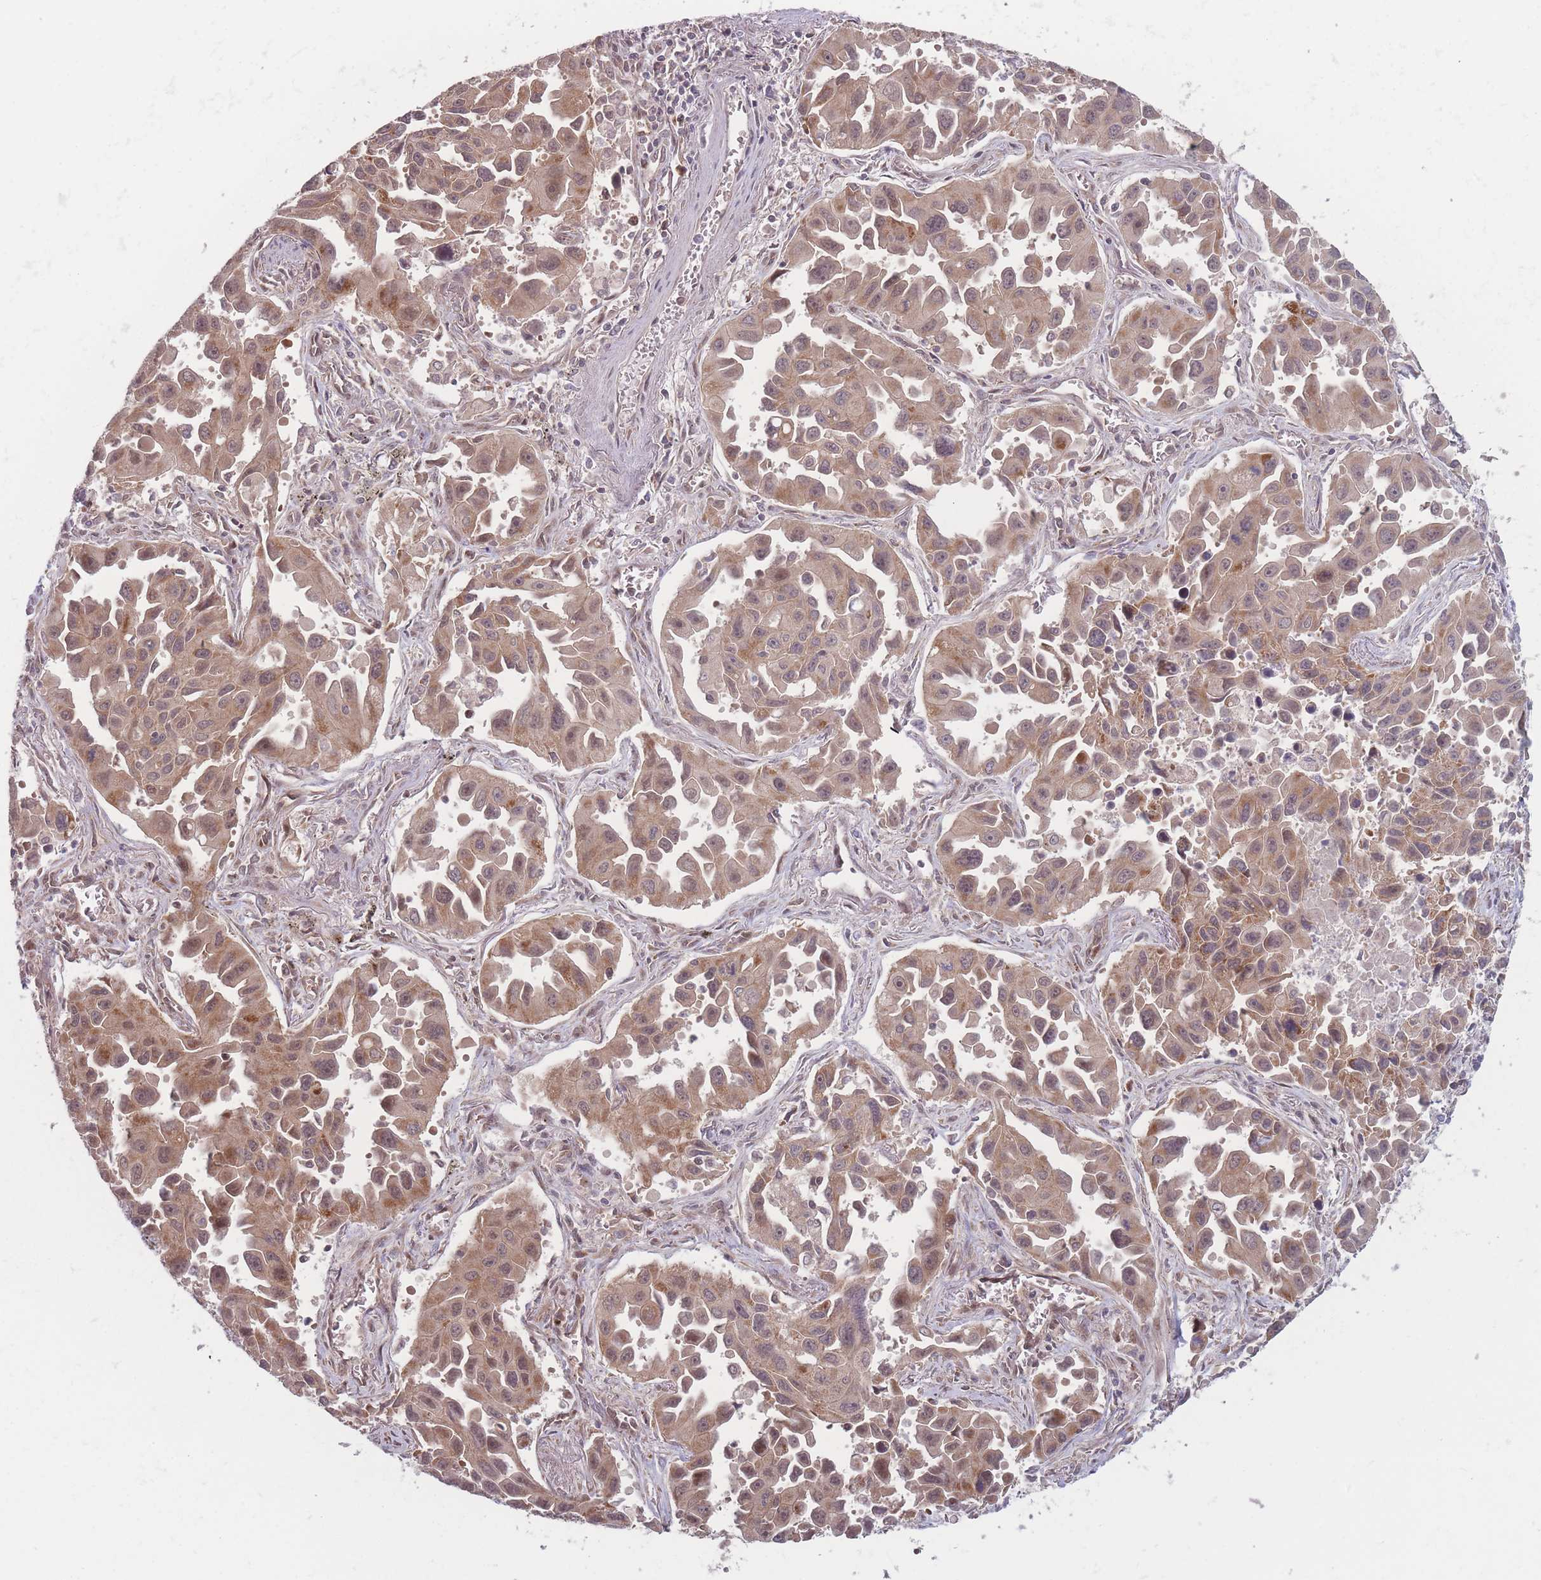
{"staining": {"intensity": "moderate", "quantity": ">75%", "location": "cytoplasmic/membranous"}, "tissue": "lung cancer", "cell_type": "Tumor cells", "image_type": "cancer", "snomed": [{"axis": "morphology", "description": "Adenocarcinoma, NOS"}, {"axis": "topography", "description": "Lung"}], "caption": "Immunohistochemical staining of lung cancer (adenocarcinoma) exhibits medium levels of moderate cytoplasmic/membranous protein staining in about >75% of tumor cells. The protein is stained brown, and the nuclei are stained in blue (DAB IHC with brightfield microscopy, high magnification).", "gene": "RPS18", "patient": {"sex": "male", "age": 66}}